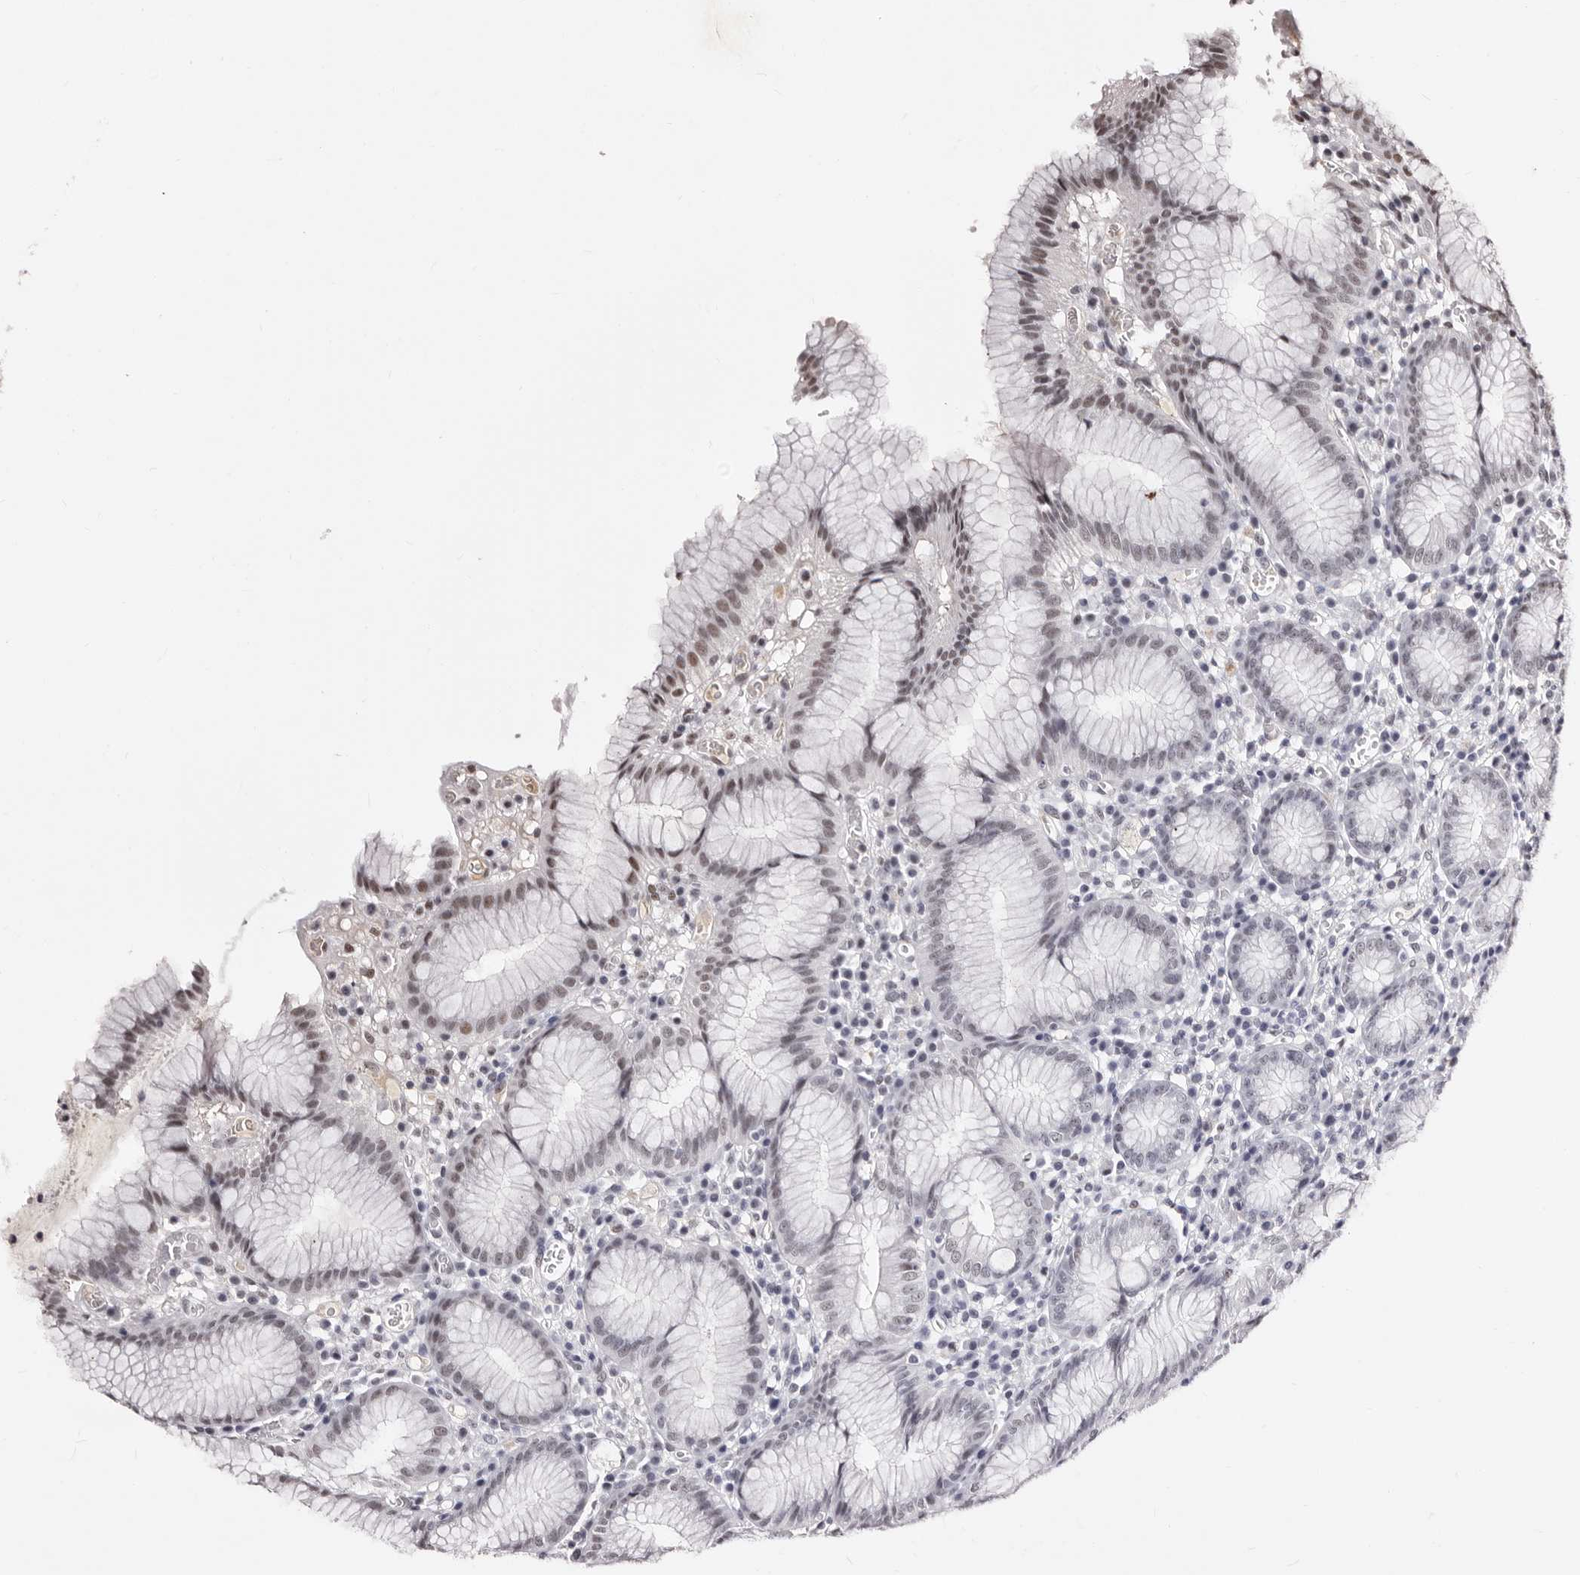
{"staining": {"intensity": "moderate", "quantity": "<25%", "location": "nuclear"}, "tissue": "stomach", "cell_type": "Glandular cells", "image_type": "normal", "snomed": [{"axis": "morphology", "description": "Normal tissue, NOS"}, {"axis": "topography", "description": "Stomach"}], "caption": "The immunohistochemical stain shows moderate nuclear expression in glandular cells of normal stomach.", "gene": "ANAPC11", "patient": {"sex": "male", "age": 55}}